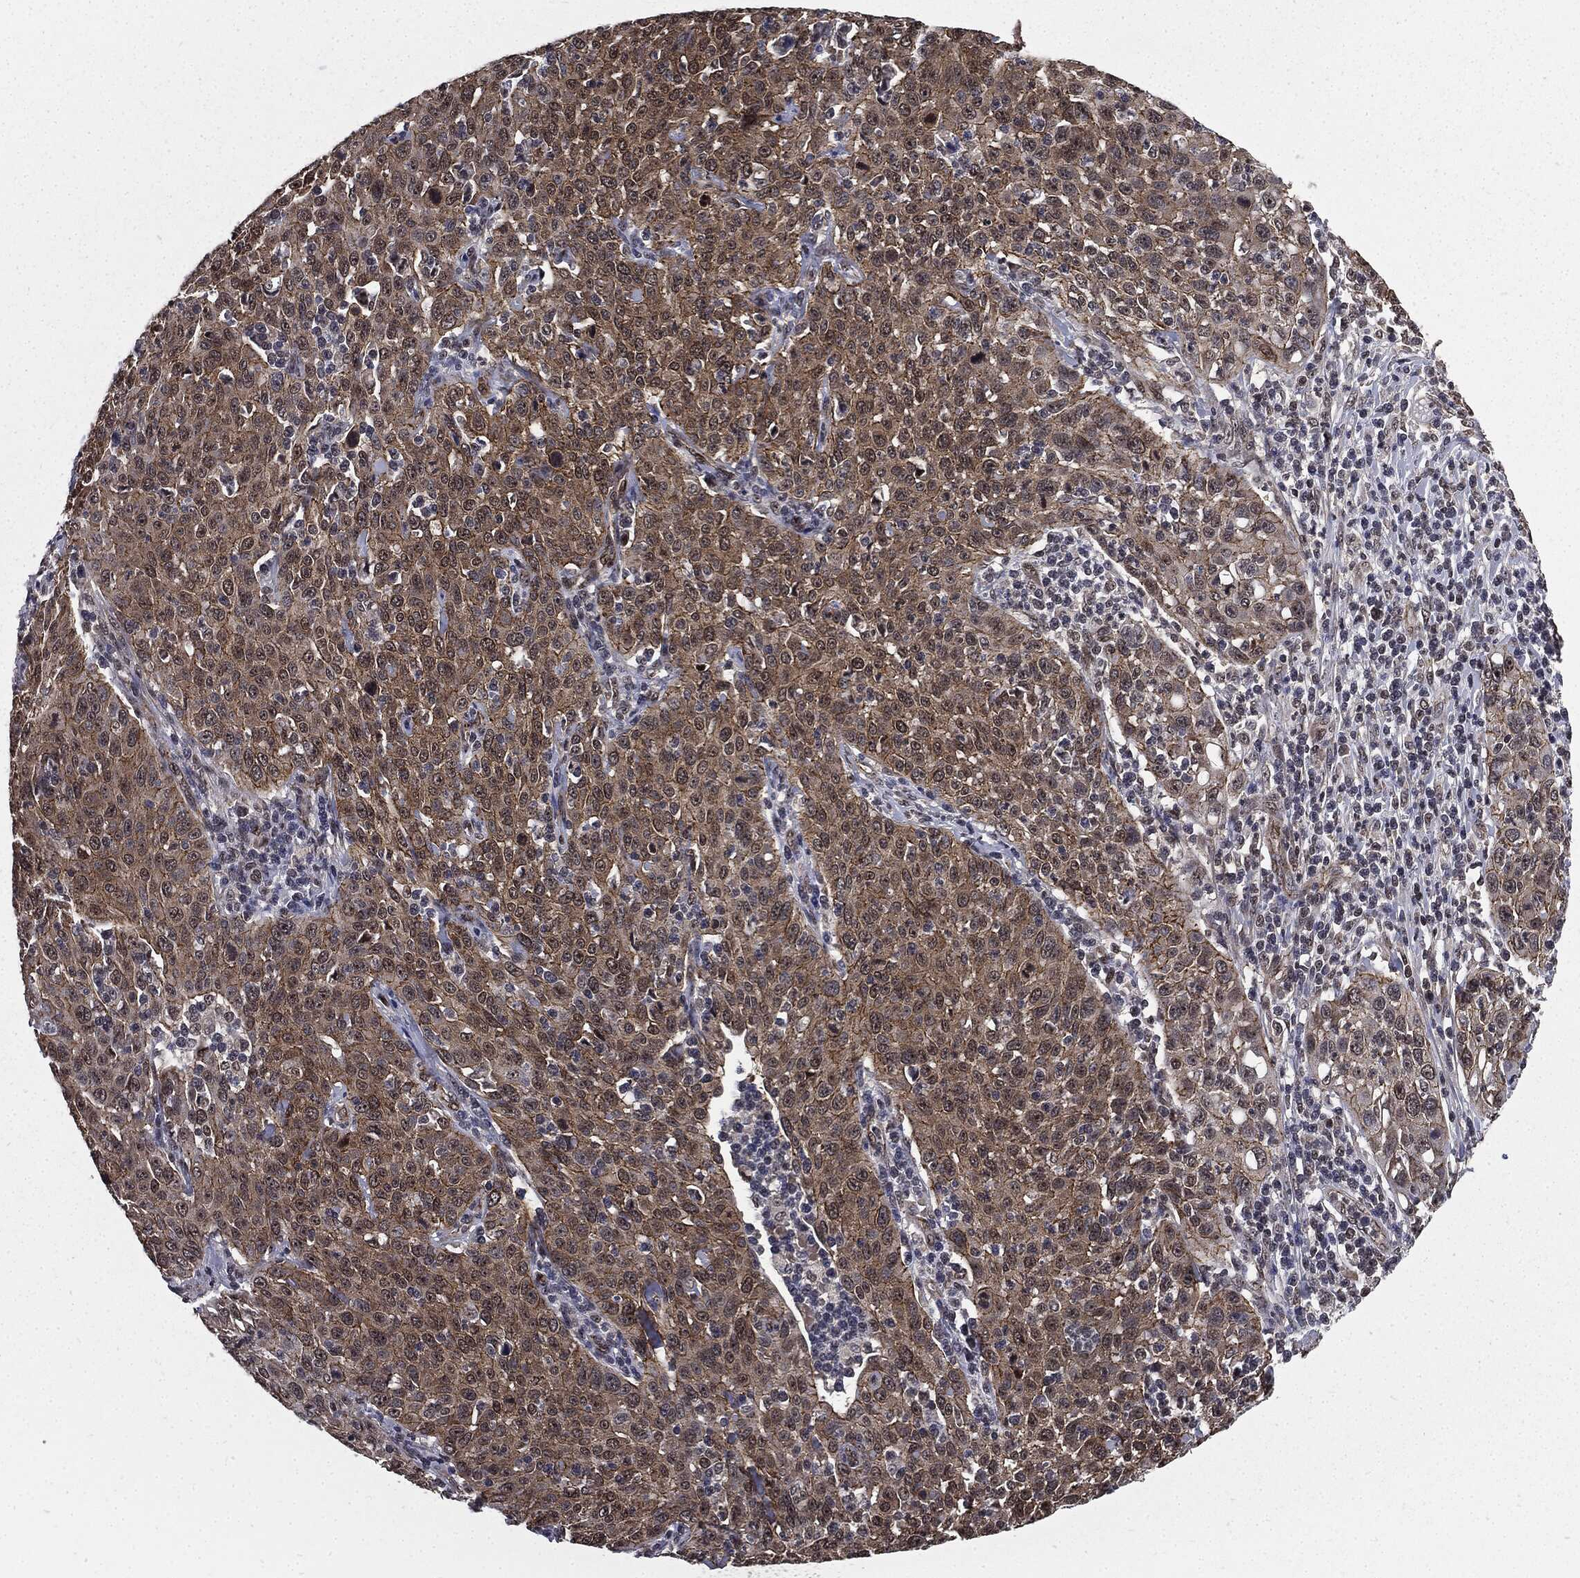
{"staining": {"intensity": "moderate", "quantity": "<25%", "location": "cytoplasmic/membranous"}, "tissue": "cervical cancer", "cell_type": "Tumor cells", "image_type": "cancer", "snomed": [{"axis": "morphology", "description": "Squamous cell carcinoma, NOS"}, {"axis": "topography", "description": "Cervix"}], "caption": "A histopathology image of cervical cancer stained for a protein demonstrates moderate cytoplasmic/membranous brown staining in tumor cells.", "gene": "PTPA", "patient": {"sex": "female", "age": 26}}